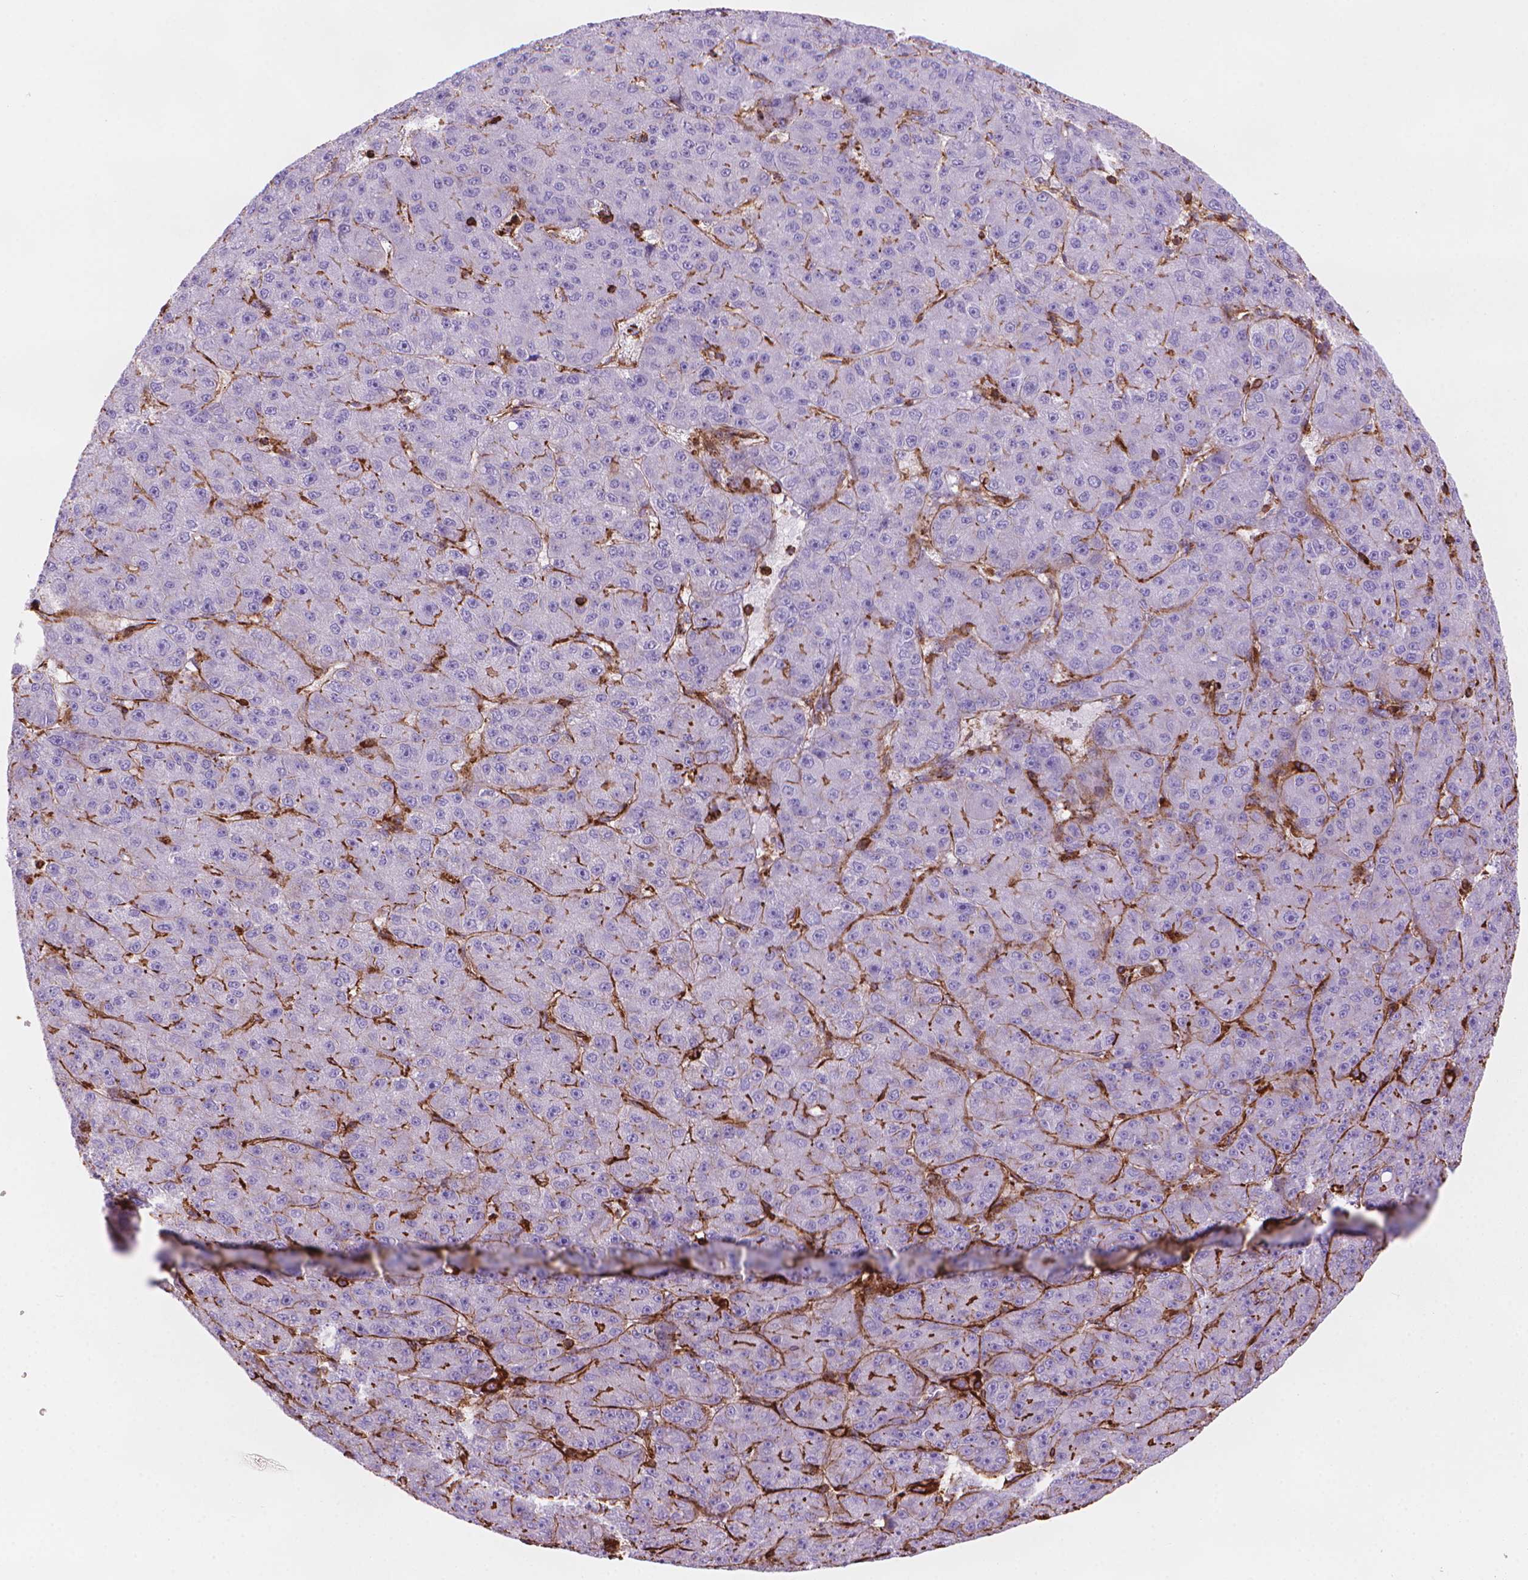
{"staining": {"intensity": "negative", "quantity": "none", "location": "none"}, "tissue": "liver cancer", "cell_type": "Tumor cells", "image_type": "cancer", "snomed": [{"axis": "morphology", "description": "Carcinoma, Hepatocellular, NOS"}, {"axis": "topography", "description": "Liver"}], "caption": "Micrograph shows no significant protein positivity in tumor cells of liver hepatocellular carcinoma. (DAB (3,3'-diaminobenzidine) immunohistochemistry (IHC) visualized using brightfield microscopy, high magnification).", "gene": "PATJ", "patient": {"sex": "male", "age": 67}}